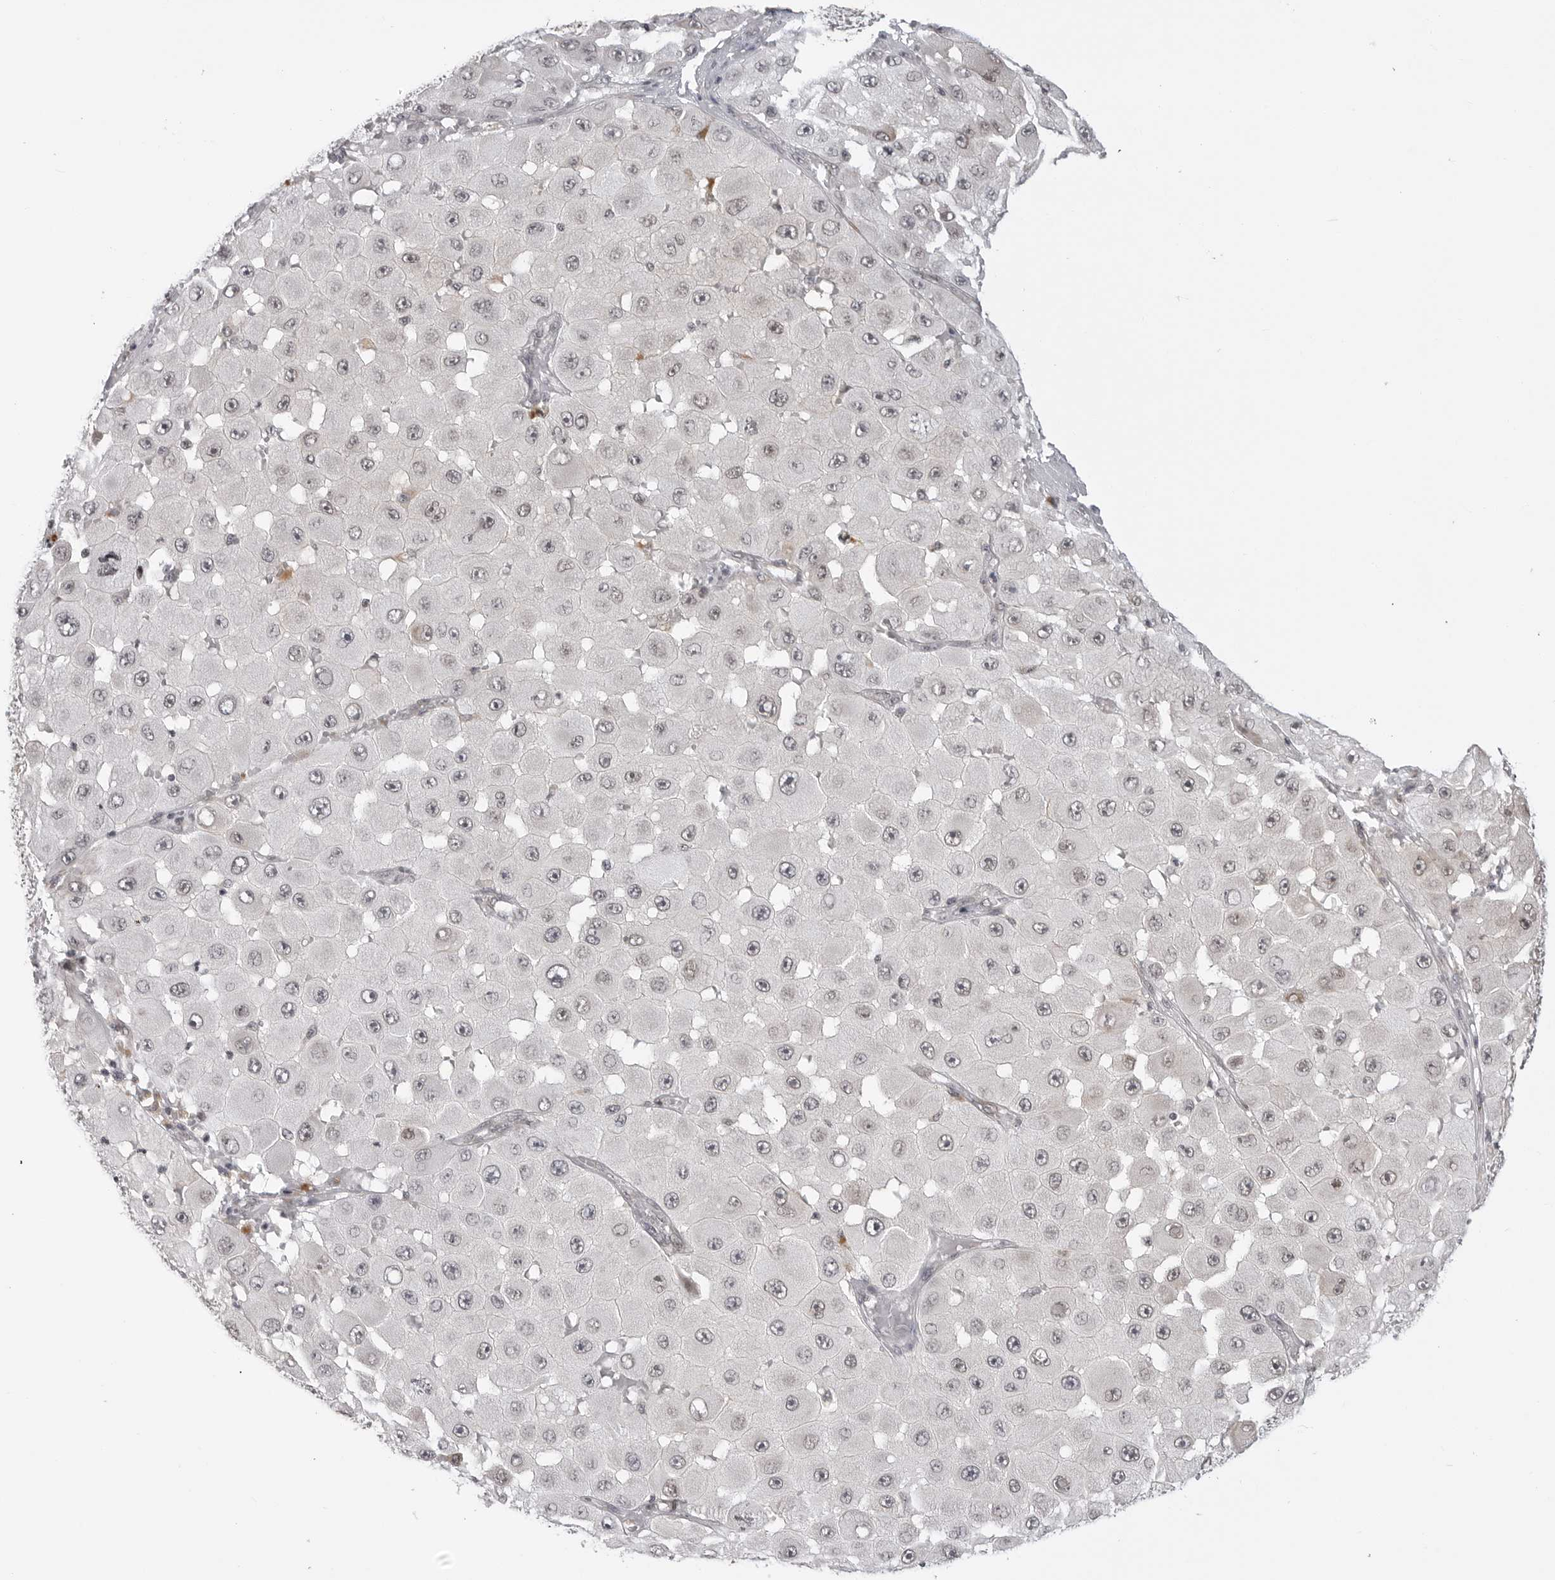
{"staining": {"intensity": "negative", "quantity": "none", "location": "none"}, "tissue": "melanoma", "cell_type": "Tumor cells", "image_type": "cancer", "snomed": [{"axis": "morphology", "description": "Malignant melanoma, NOS"}, {"axis": "topography", "description": "Skin"}], "caption": "Micrograph shows no protein positivity in tumor cells of melanoma tissue.", "gene": "C8orf33", "patient": {"sex": "female", "age": 81}}